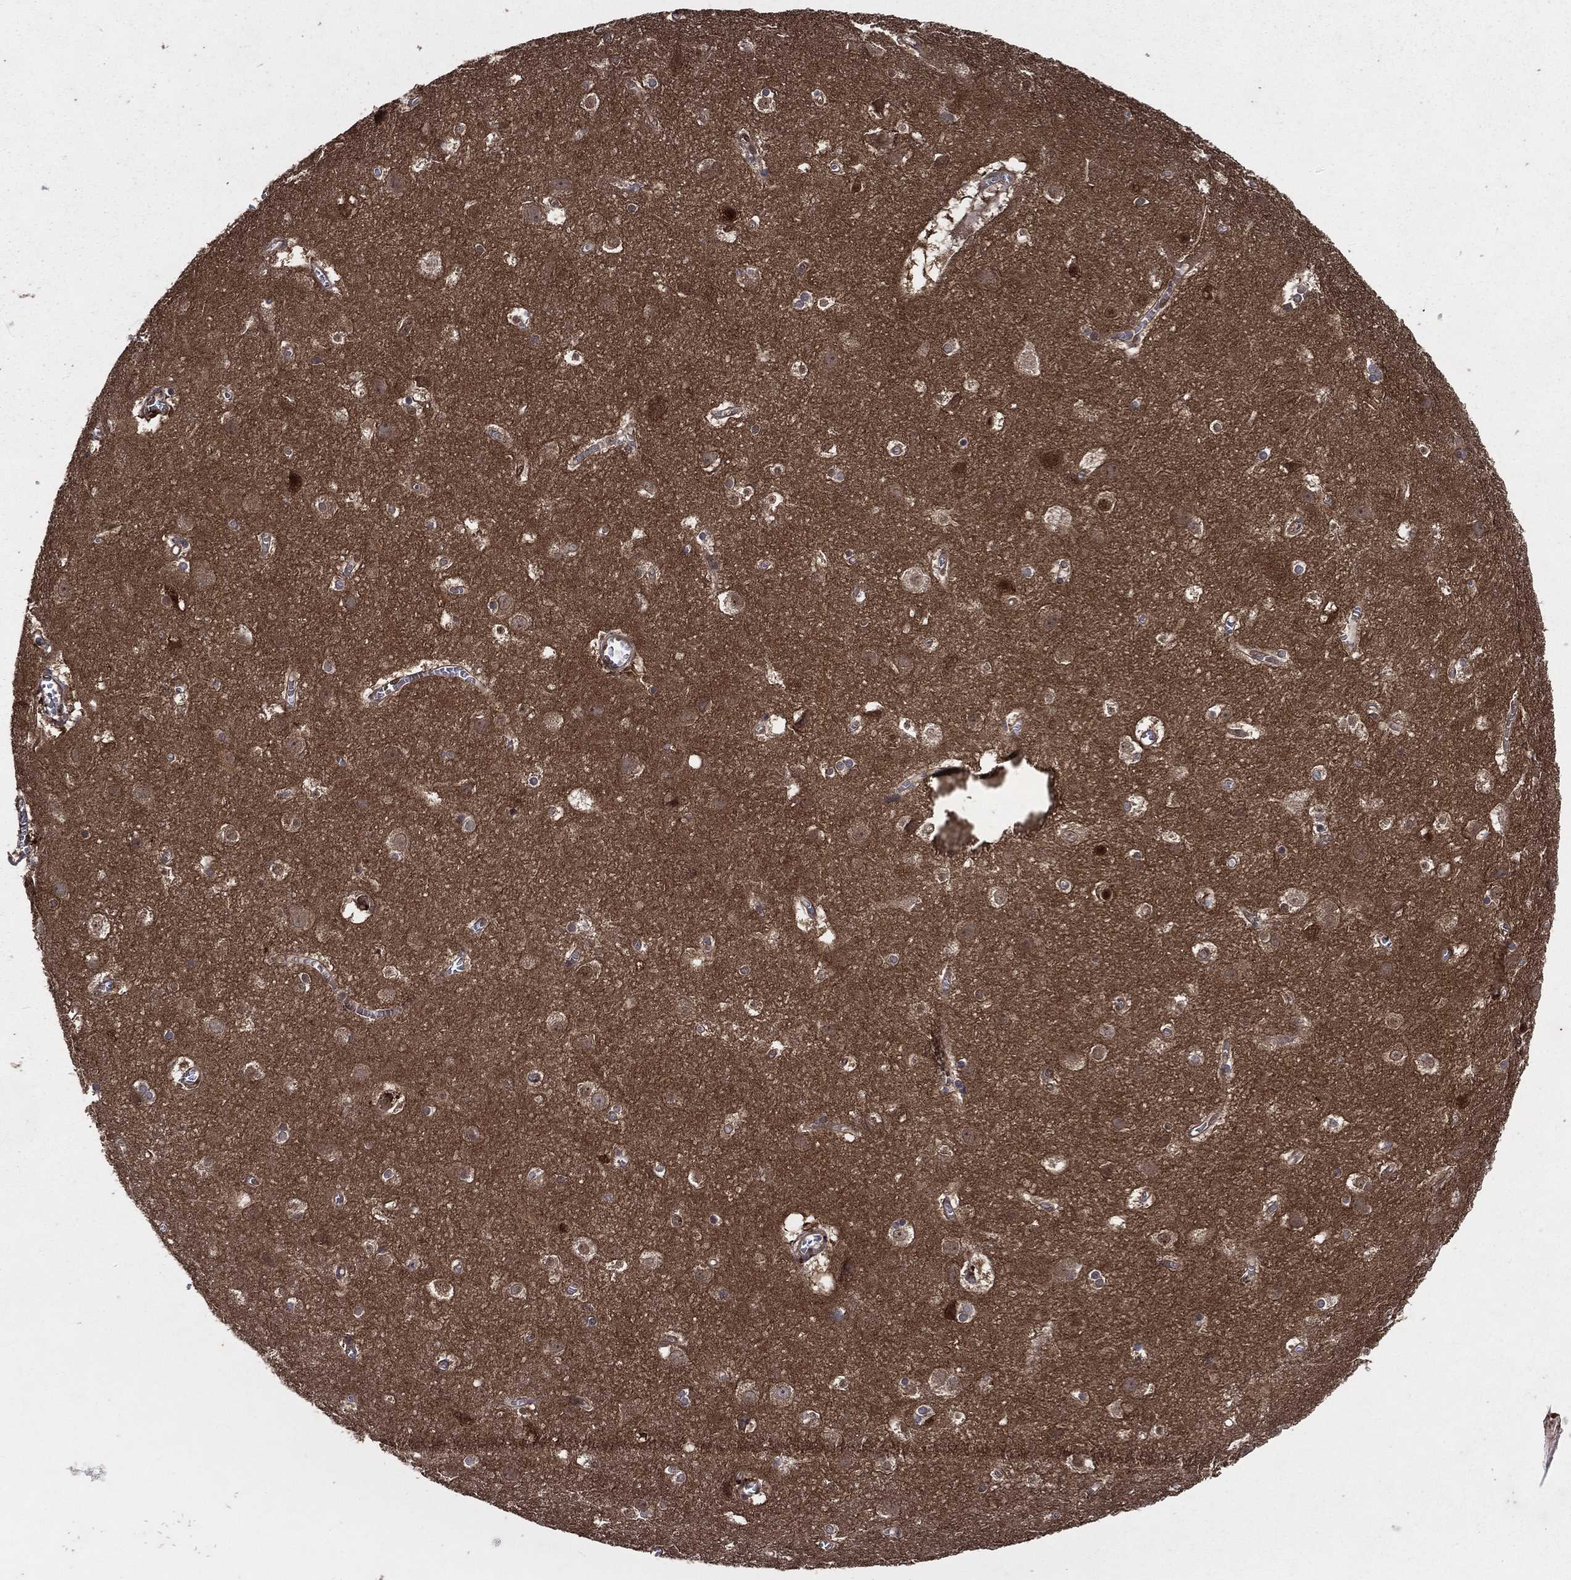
{"staining": {"intensity": "negative", "quantity": "none", "location": "none"}, "tissue": "cerebral cortex", "cell_type": "Endothelial cells", "image_type": "normal", "snomed": [{"axis": "morphology", "description": "Normal tissue, NOS"}, {"axis": "topography", "description": "Cerebral cortex"}], "caption": "Endothelial cells show no significant protein expression in benign cerebral cortex.", "gene": "FGD1", "patient": {"sex": "male", "age": 59}}